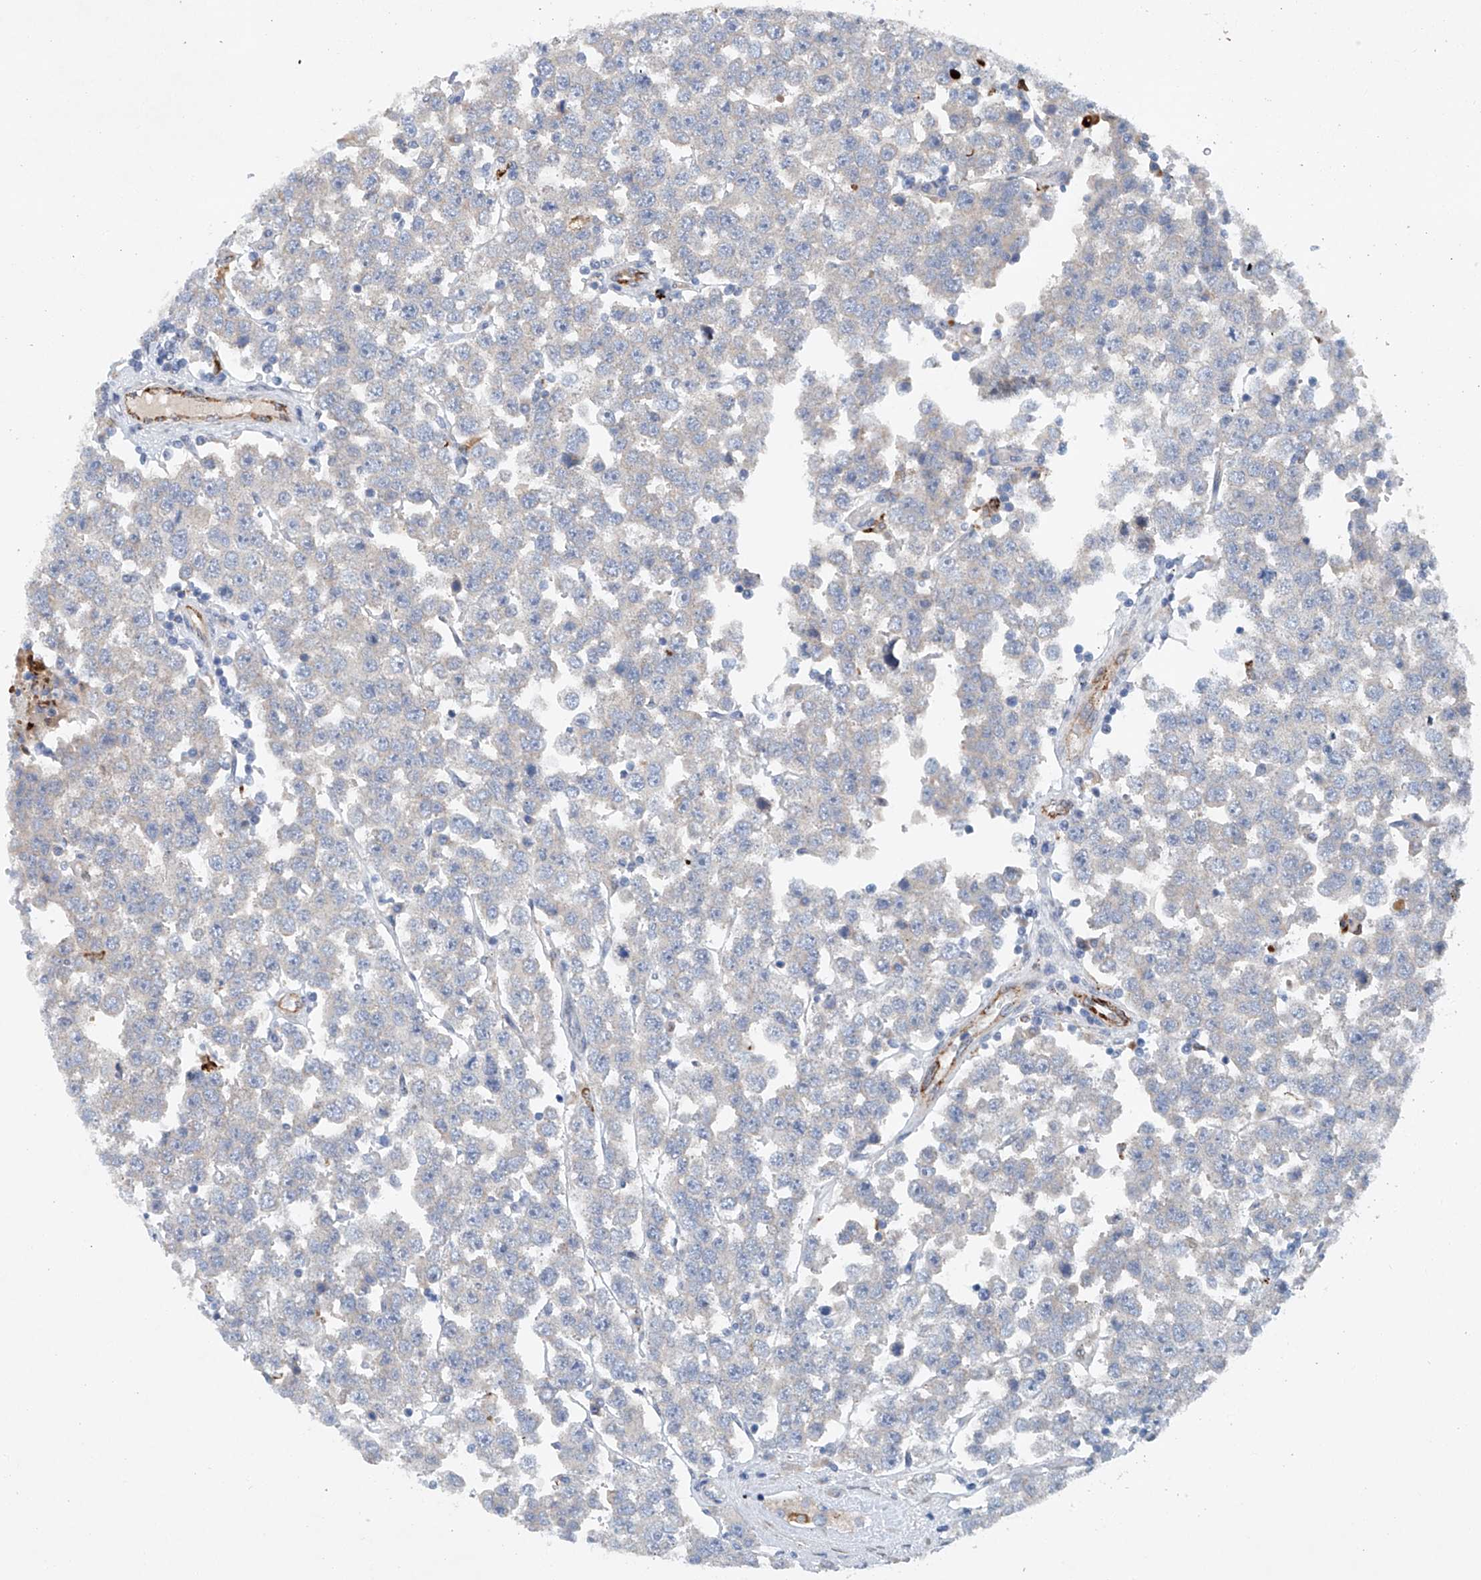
{"staining": {"intensity": "negative", "quantity": "none", "location": "none"}, "tissue": "testis cancer", "cell_type": "Tumor cells", "image_type": "cancer", "snomed": [{"axis": "morphology", "description": "Seminoma, NOS"}, {"axis": "topography", "description": "Testis"}], "caption": "Testis cancer (seminoma) was stained to show a protein in brown. There is no significant positivity in tumor cells. (DAB (3,3'-diaminobenzidine) IHC, high magnification).", "gene": "CEP85L", "patient": {"sex": "male", "age": 28}}